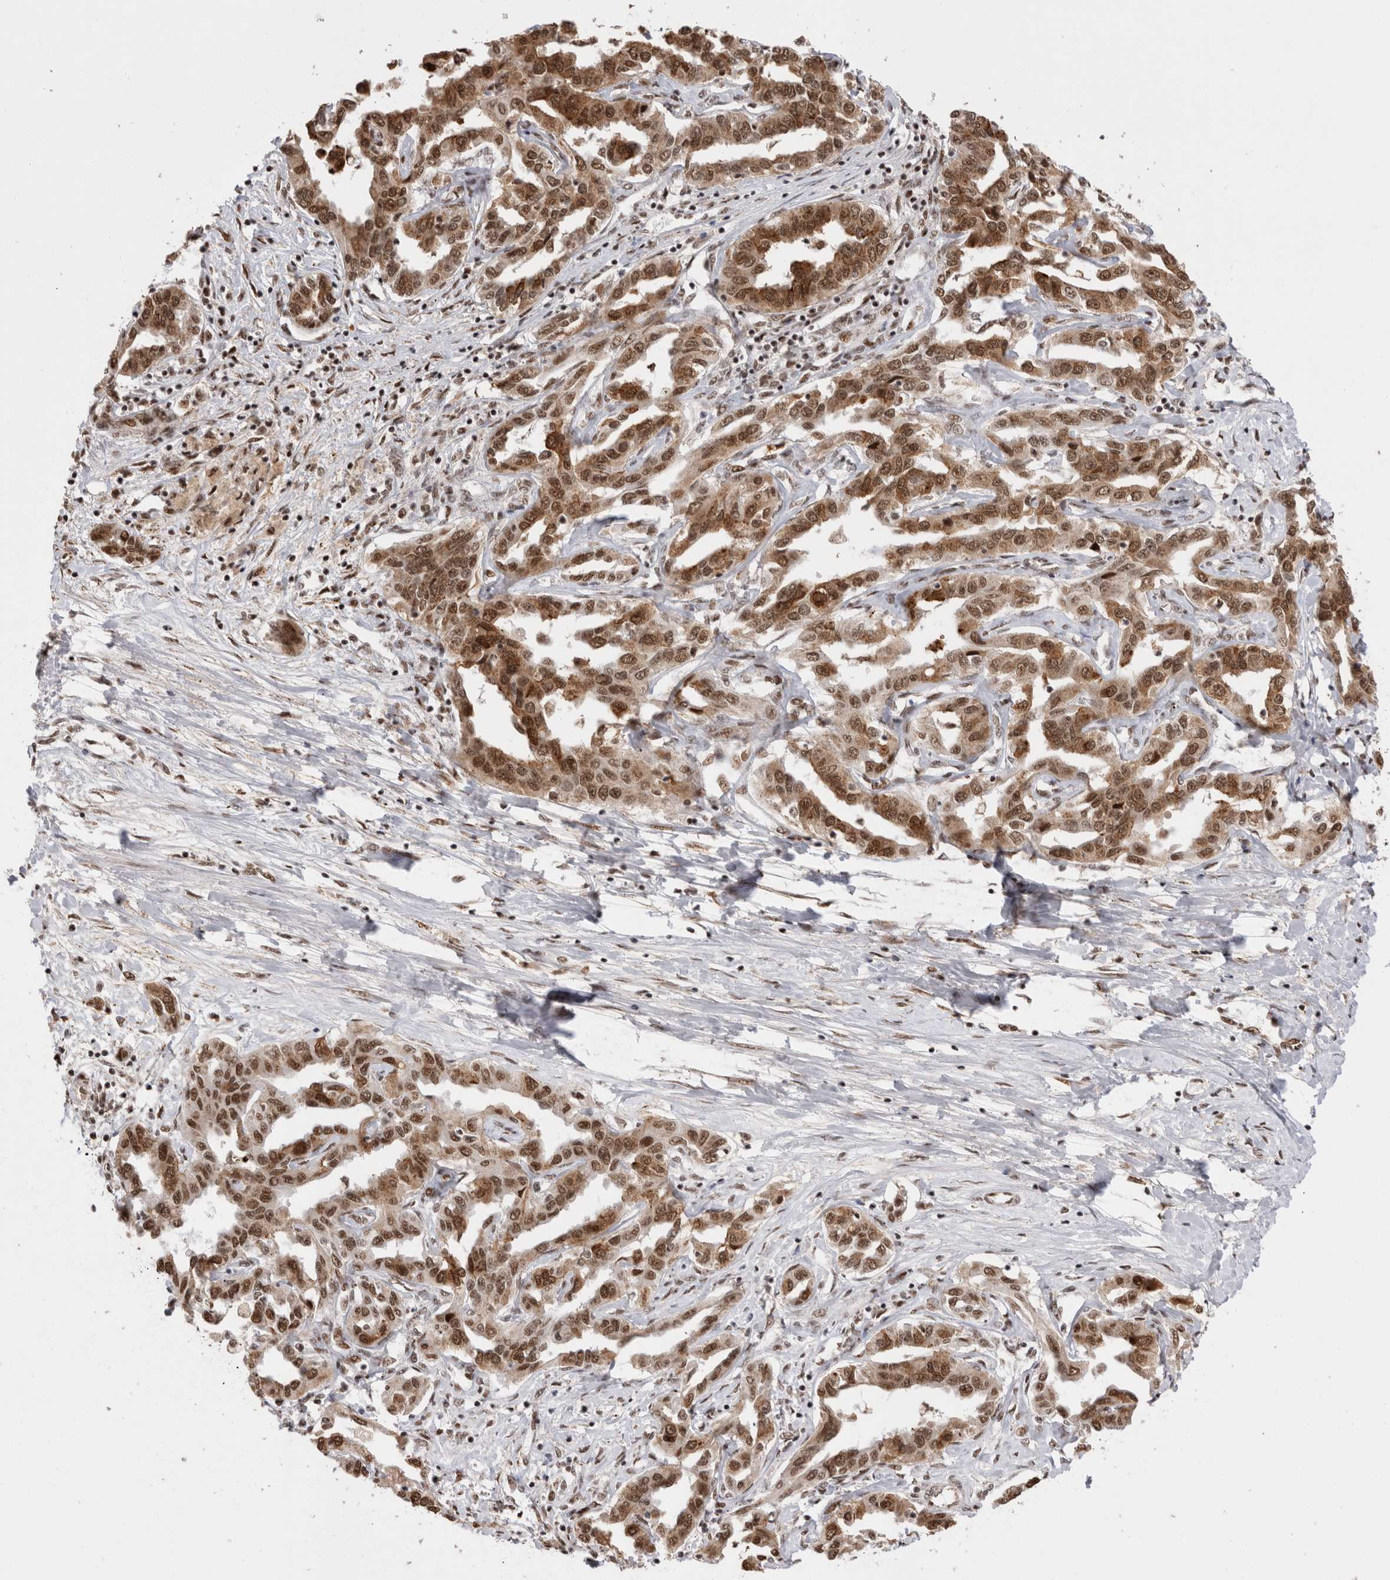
{"staining": {"intensity": "moderate", "quantity": ">75%", "location": "cytoplasmic/membranous,nuclear"}, "tissue": "liver cancer", "cell_type": "Tumor cells", "image_type": "cancer", "snomed": [{"axis": "morphology", "description": "Cholangiocarcinoma"}, {"axis": "topography", "description": "Liver"}], "caption": "Immunohistochemistry (IHC) of human liver cholangiocarcinoma reveals medium levels of moderate cytoplasmic/membranous and nuclear expression in about >75% of tumor cells.", "gene": "EYA2", "patient": {"sex": "male", "age": 59}}